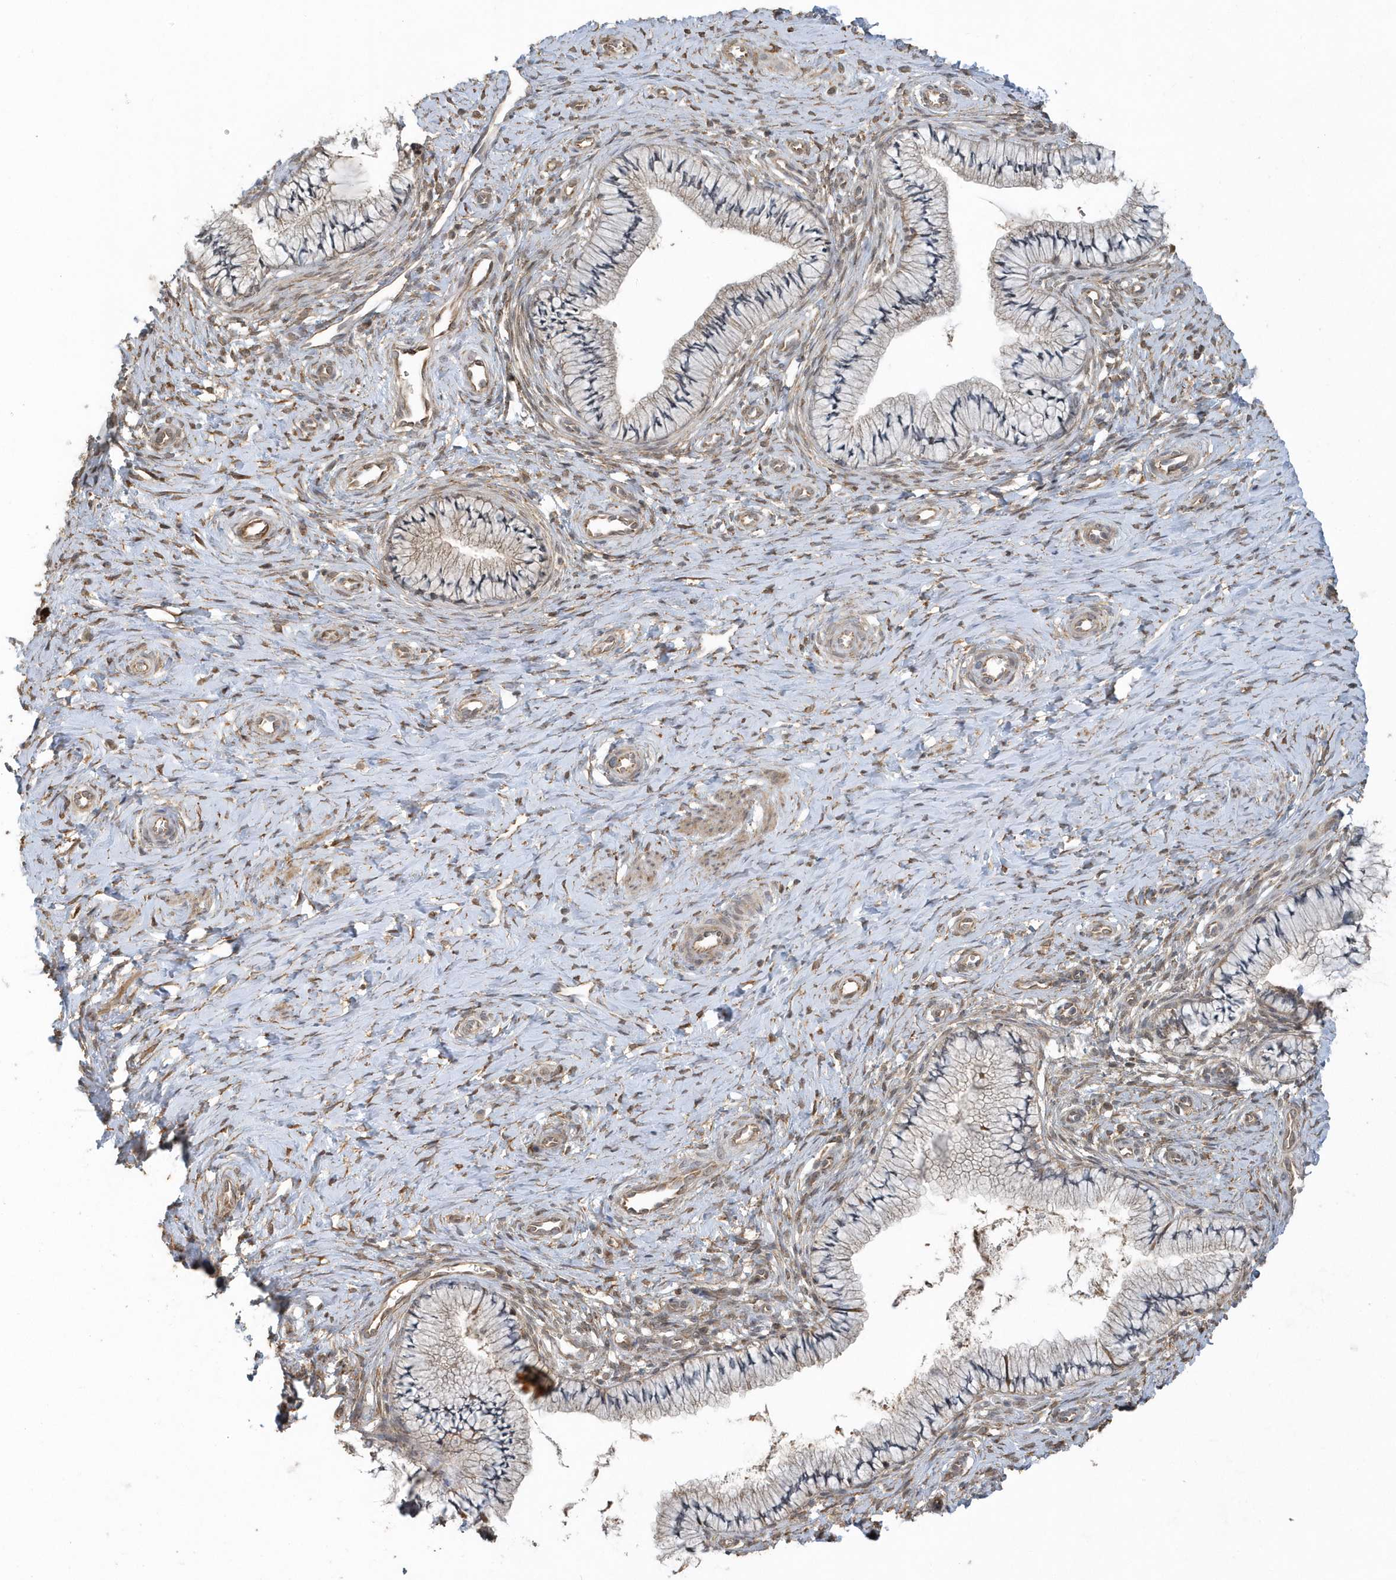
{"staining": {"intensity": "moderate", "quantity": "25%-75%", "location": "cytoplasmic/membranous"}, "tissue": "cervix", "cell_type": "Glandular cells", "image_type": "normal", "snomed": [{"axis": "morphology", "description": "Normal tissue, NOS"}, {"axis": "topography", "description": "Cervix"}], "caption": "Cervix stained with DAB immunohistochemistry exhibits medium levels of moderate cytoplasmic/membranous expression in about 25%-75% of glandular cells.", "gene": "THG1L", "patient": {"sex": "female", "age": 36}}